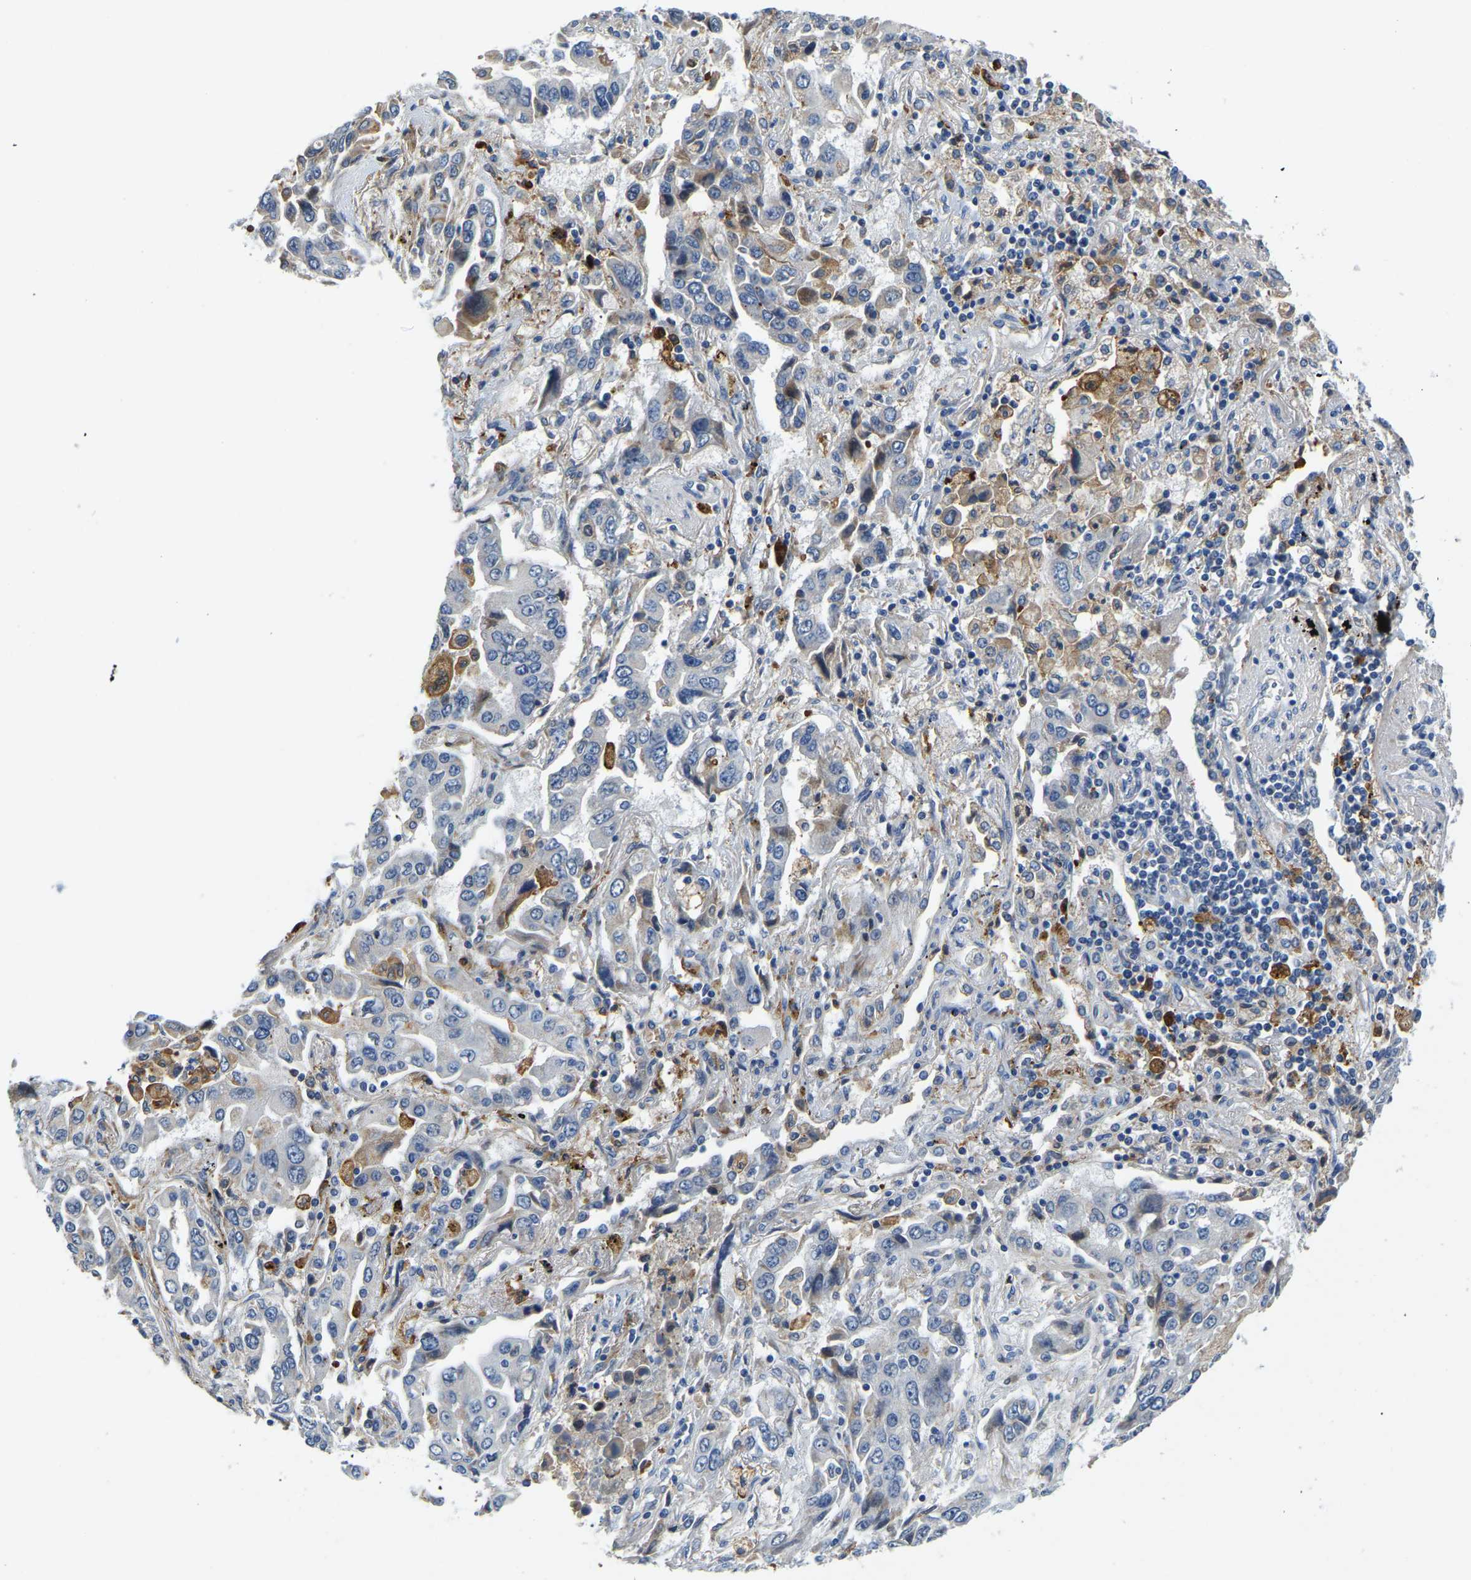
{"staining": {"intensity": "negative", "quantity": "none", "location": "none"}, "tissue": "lung cancer", "cell_type": "Tumor cells", "image_type": "cancer", "snomed": [{"axis": "morphology", "description": "Adenocarcinoma, NOS"}, {"axis": "topography", "description": "Lung"}], "caption": "The photomicrograph shows no staining of tumor cells in lung adenocarcinoma. The staining was performed using DAB (3,3'-diaminobenzidine) to visualize the protein expression in brown, while the nuclei were stained in blue with hematoxylin (Magnification: 20x).", "gene": "LIAS", "patient": {"sex": "female", "age": 65}}